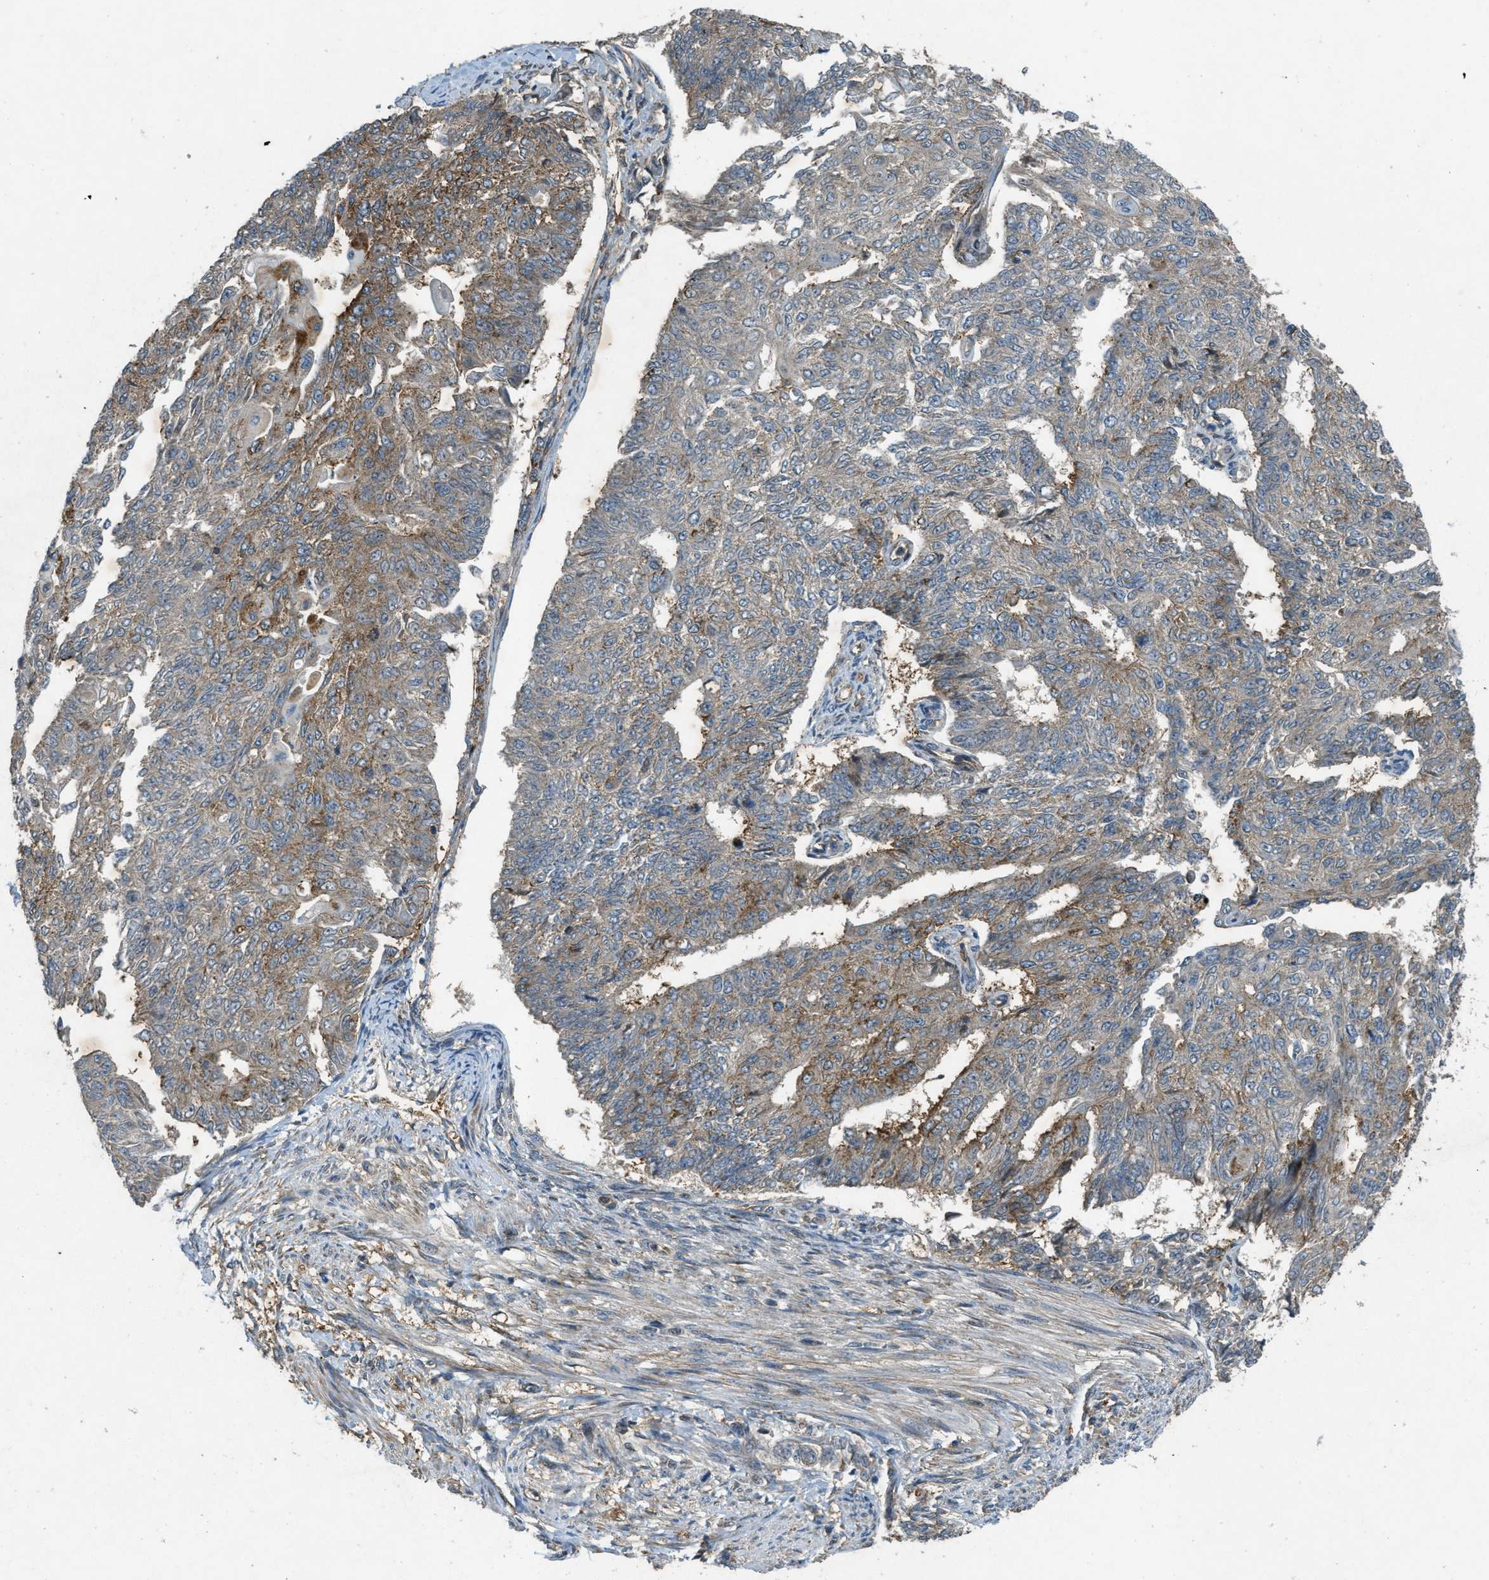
{"staining": {"intensity": "moderate", "quantity": ">75%", "location": "cytoplasmic/membranous"}, "tissue": "endometrial cancer", "cell_type": "Tumor cells", "image_type": "cancer", "snomed": [{"axis": "morphology", "description": "Adenocarcinoma, NOS"}, {"axis": "topography", "description": "Endometrium"}], "caption": "A medium amount of moderate cytoplasmic/membranous expression is seen in approximately >75% of tumor cells in endometrial cancer (adenocarcinoma) tissue. Using DAB (brown) and hematoxylin (blue) stains, captured at high magnification using brightfield microscopy.", "gene": "PPP1R15A", "patient": {"sex": "female", "age": 32}}